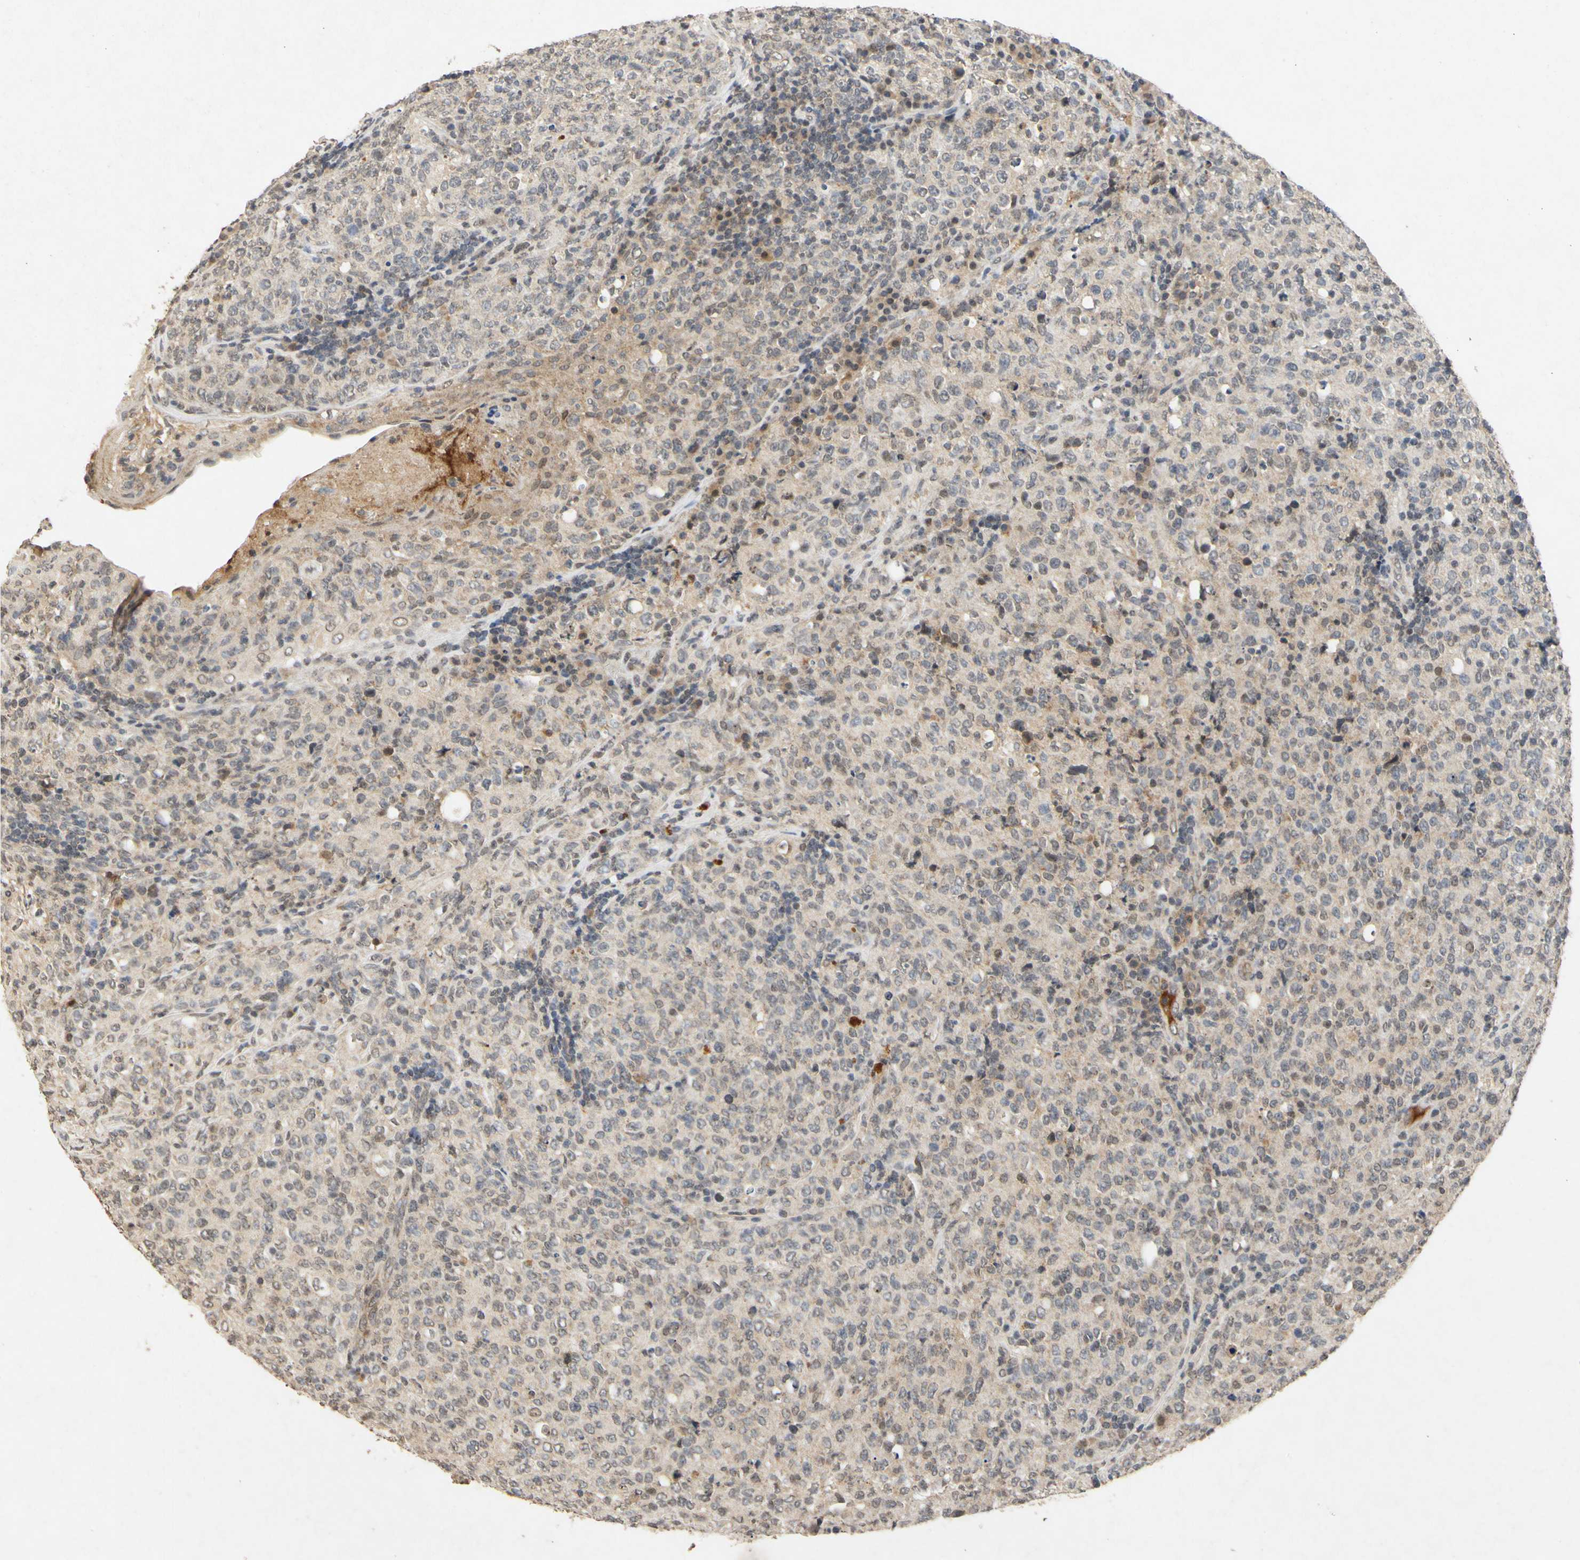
{"staining": {"intensity": "weak", "quantity": "<25%", "location": "cytoplasmic/membranous"}, "tissue": "lymphoma", "cell_type": "Tumor cells", "image_type": "cancer", "snomed": [{"axis": "morphology", "description": "Malignant lymphoma, non-Hodgkin's type, High grade"}, {"axis": "topography", "description": "Tonsil"}], "caption": "Immunohistochemical staining of lymphoma demonstrates no significant positivity in tumor cells.", "gene": "CP", "patient": {"sex": "female", "age": 36}}